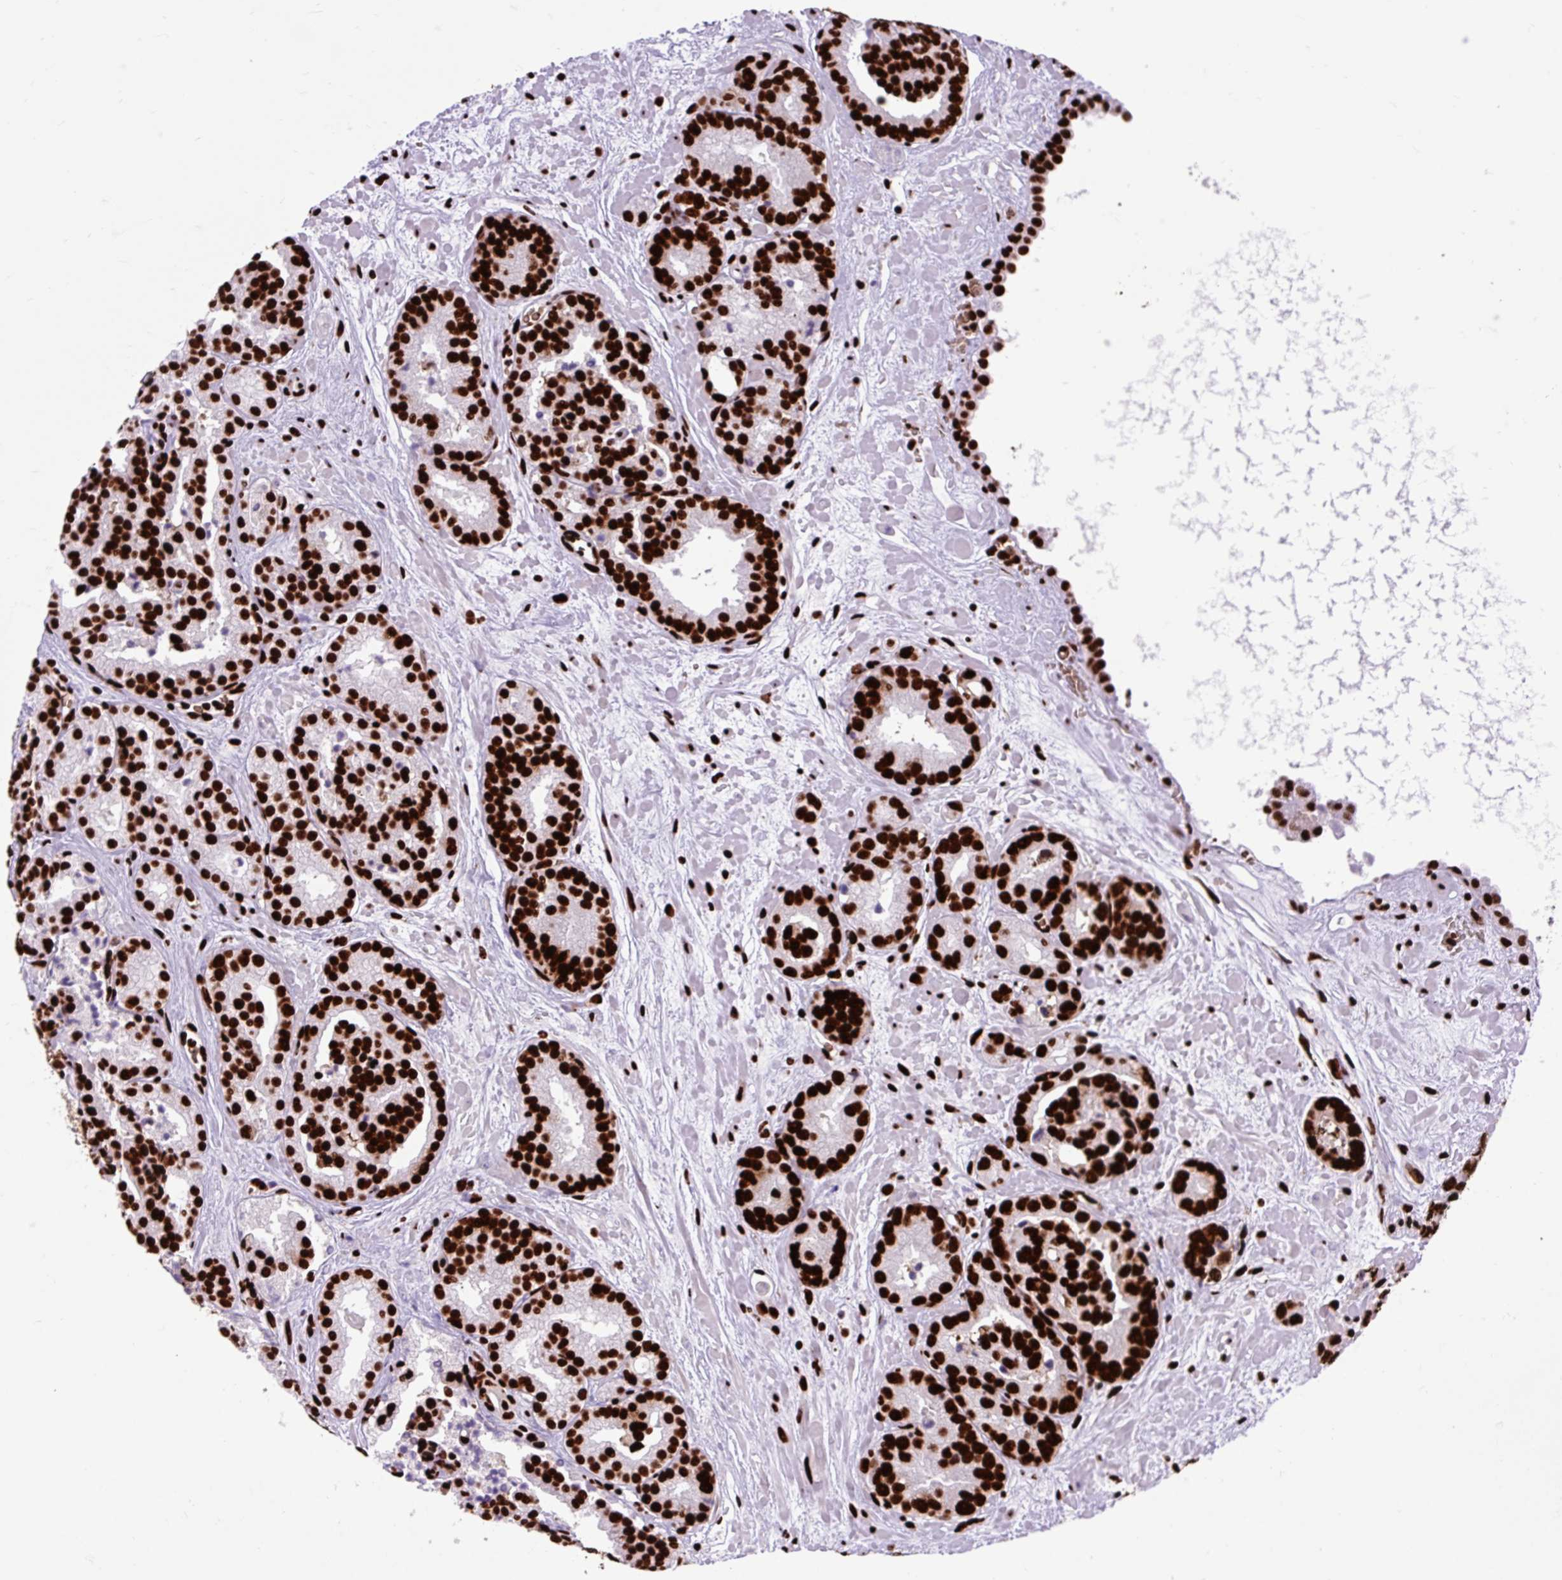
{"staining": {"intensity": "strong", "quantity": ">75%", "location": "nuclear"}, "tissue": "prostate cancer", "cell_type": "Tumor cells", "image_type": "cancer", "snomed": [{"axis": "morphology", "description": "Adenocarcinoma, High grade"}, {"axis": "topography", "description": "Prostate"}], "caption": "Human prostate high-grade adenocarcinoma stained for a protein (brown) exhibits strong nuclear positive positivity in about >75% of tumor cells.", "gene": "FUS", "patient": {"sex": "male", "age": 66}}